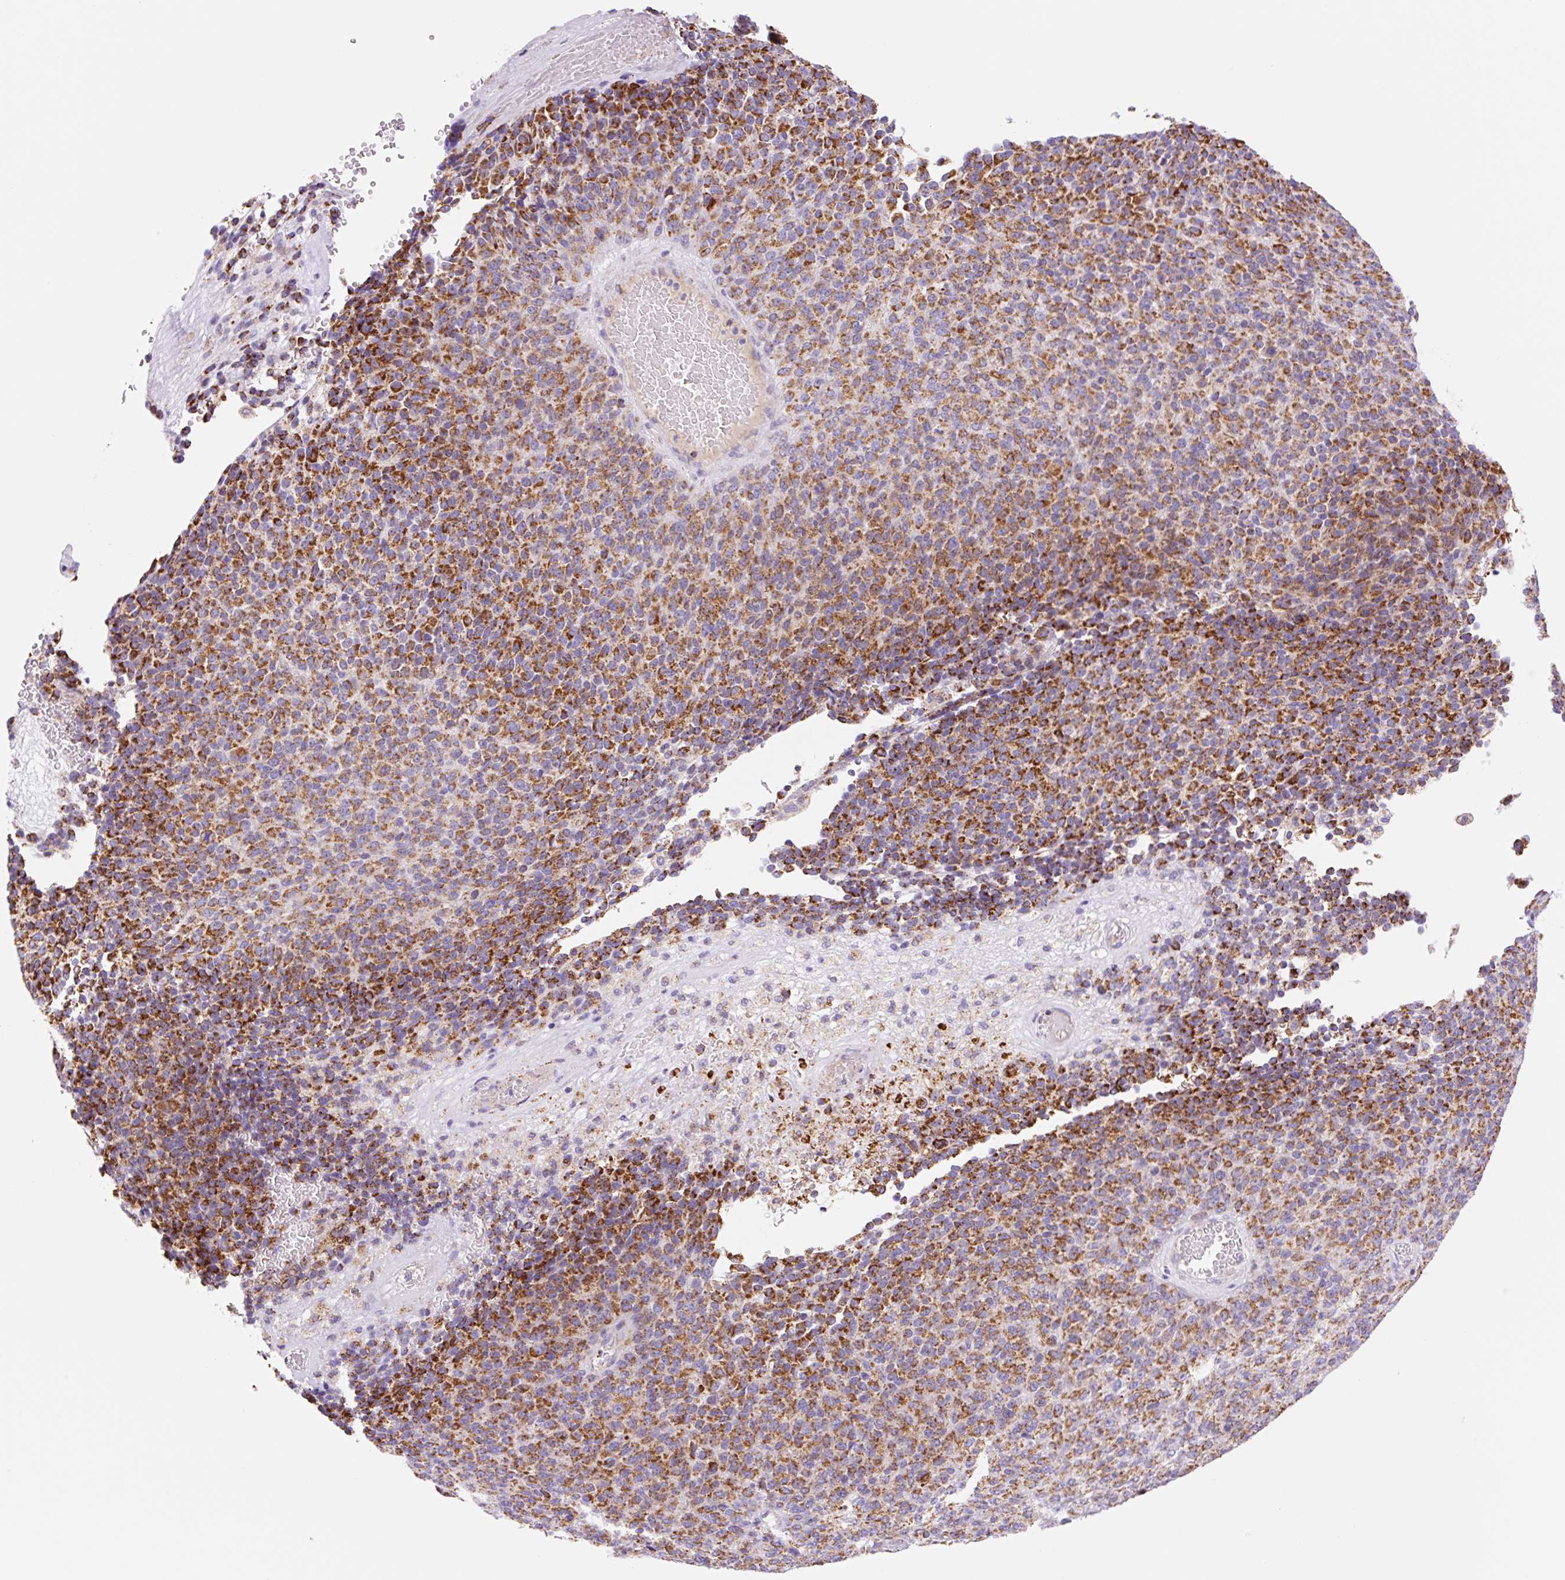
{"staining": {"intensity": "strong", "quantity": ">75%", "location": "cytoplasmic/membranous"}, "tissue": "melanoma", "cell_type": "Tumor cells", "image_type": "cancer", "snomed": [{"axis": "morphology", "description": "Malignant melanoma, Metastatic site"}, {"axis": "topography", "description": "Brain"}], "caption": "Immunohistochemical staining of melanoma reveals high levels of strong cytoplasmic/membranous positivity in about >75% of tumor cells. (DAB = brown stain, brightfield microscopy at high magnification).", "gene": "ETNK2", "patient": {"sex": "female", "age": 56}}